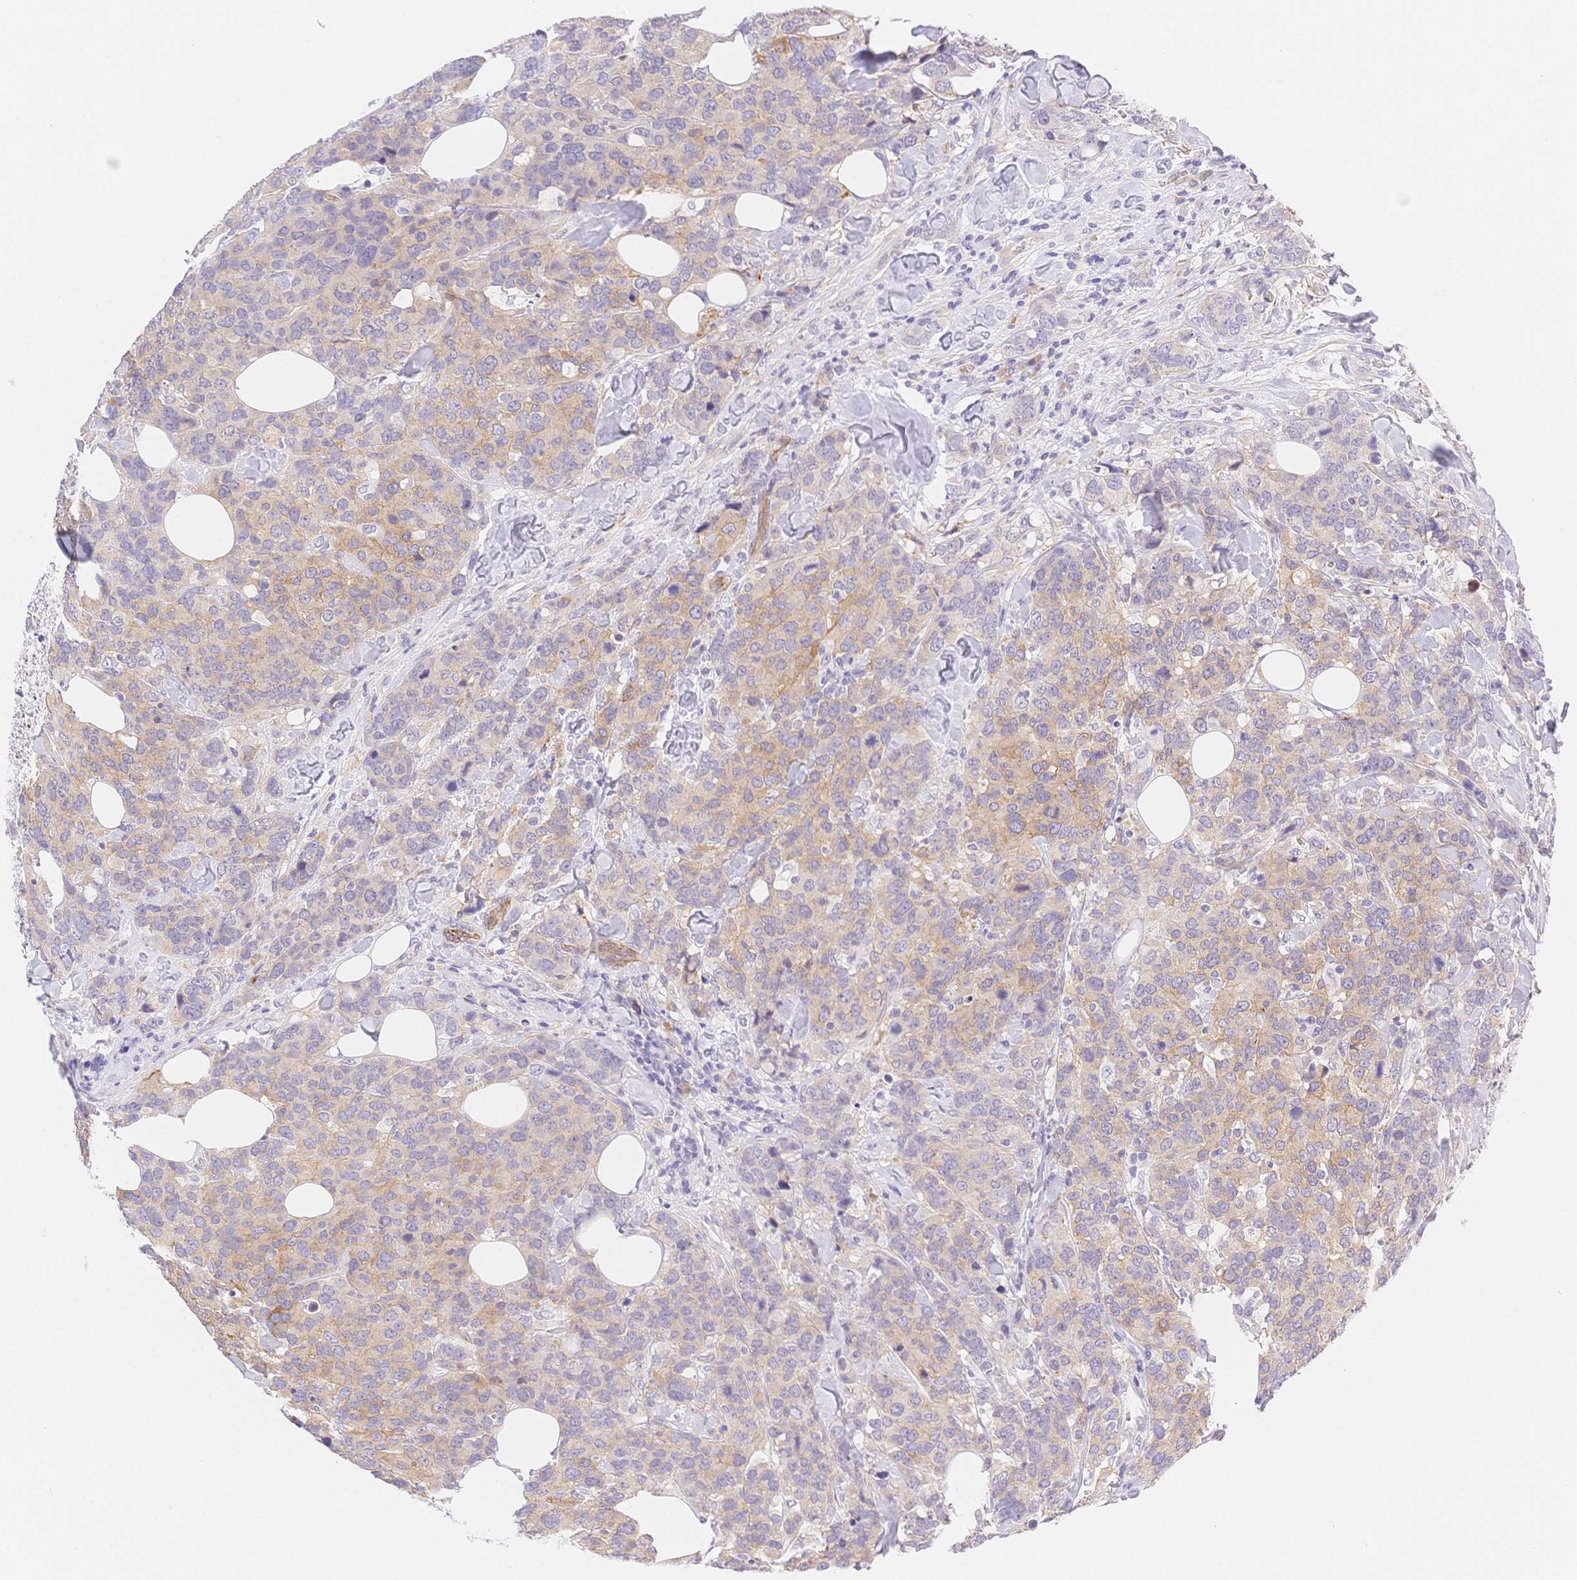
{"staining": {"intensity": "moderate", "quantity": "<25%", "location": "cytoplasmic/membranous"}, "tissue": "breast cancer", "cell_type": "Tumor cells", "image_type": "cancer", "snomed": [{"axis": "morphology", "description": "Lobular carcinoma"}, {"axis": "topography", "description": "Breast"}], "caption": "Protein expression analysis of breast lobular carcinoma displays moderate cytoplasmic/membranous positivity in about <25% of tumor cells.", "gene": "CSN1S1", "patient": {"sex": "female", "age": 59}}